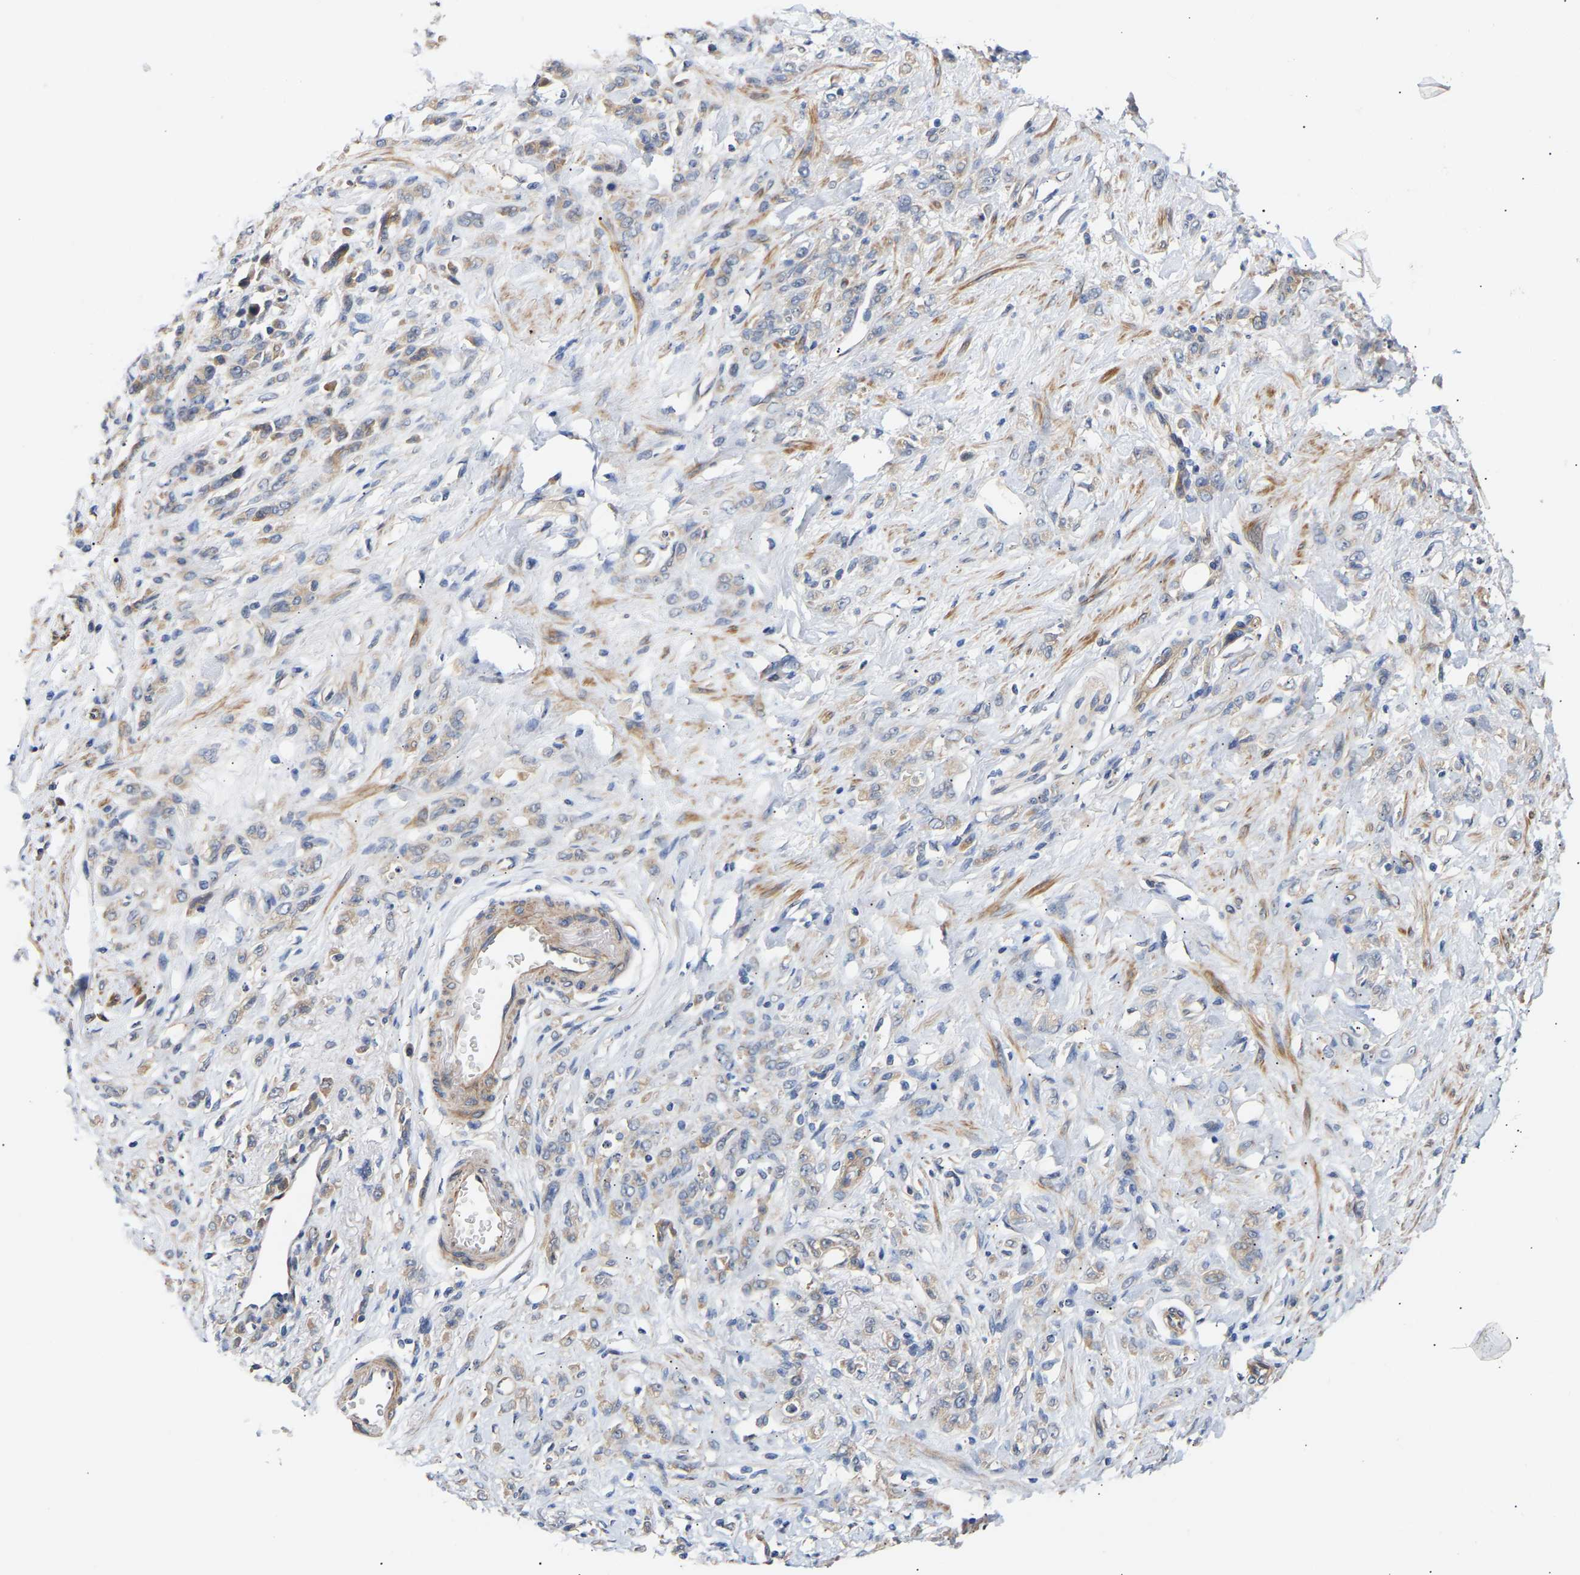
{"staining": {"intensity": "weak", "quantity": "<25%", "location": "cytoplasmic/membranous"}, "tissue": "stomach cancer", "cell_type": "Tumor cells", "image_type": "cancer", "snomed": [{"axis": "morphology", "description": "Normal tissue, NOS"}, {"axis": "morphology", "description": "Adenocarcinoma, NOS"}, {"axis": "topography", "description": "Stomach"}], "caption": "This image is of stomach adenocarcinoma stained with immunohistochemistry to label a protein in brown with the nuclei are counter-stained blue. There is no expression in tumor cells.", "gene": "KASH5", "patient": {"sex": "male", "age": 82}}